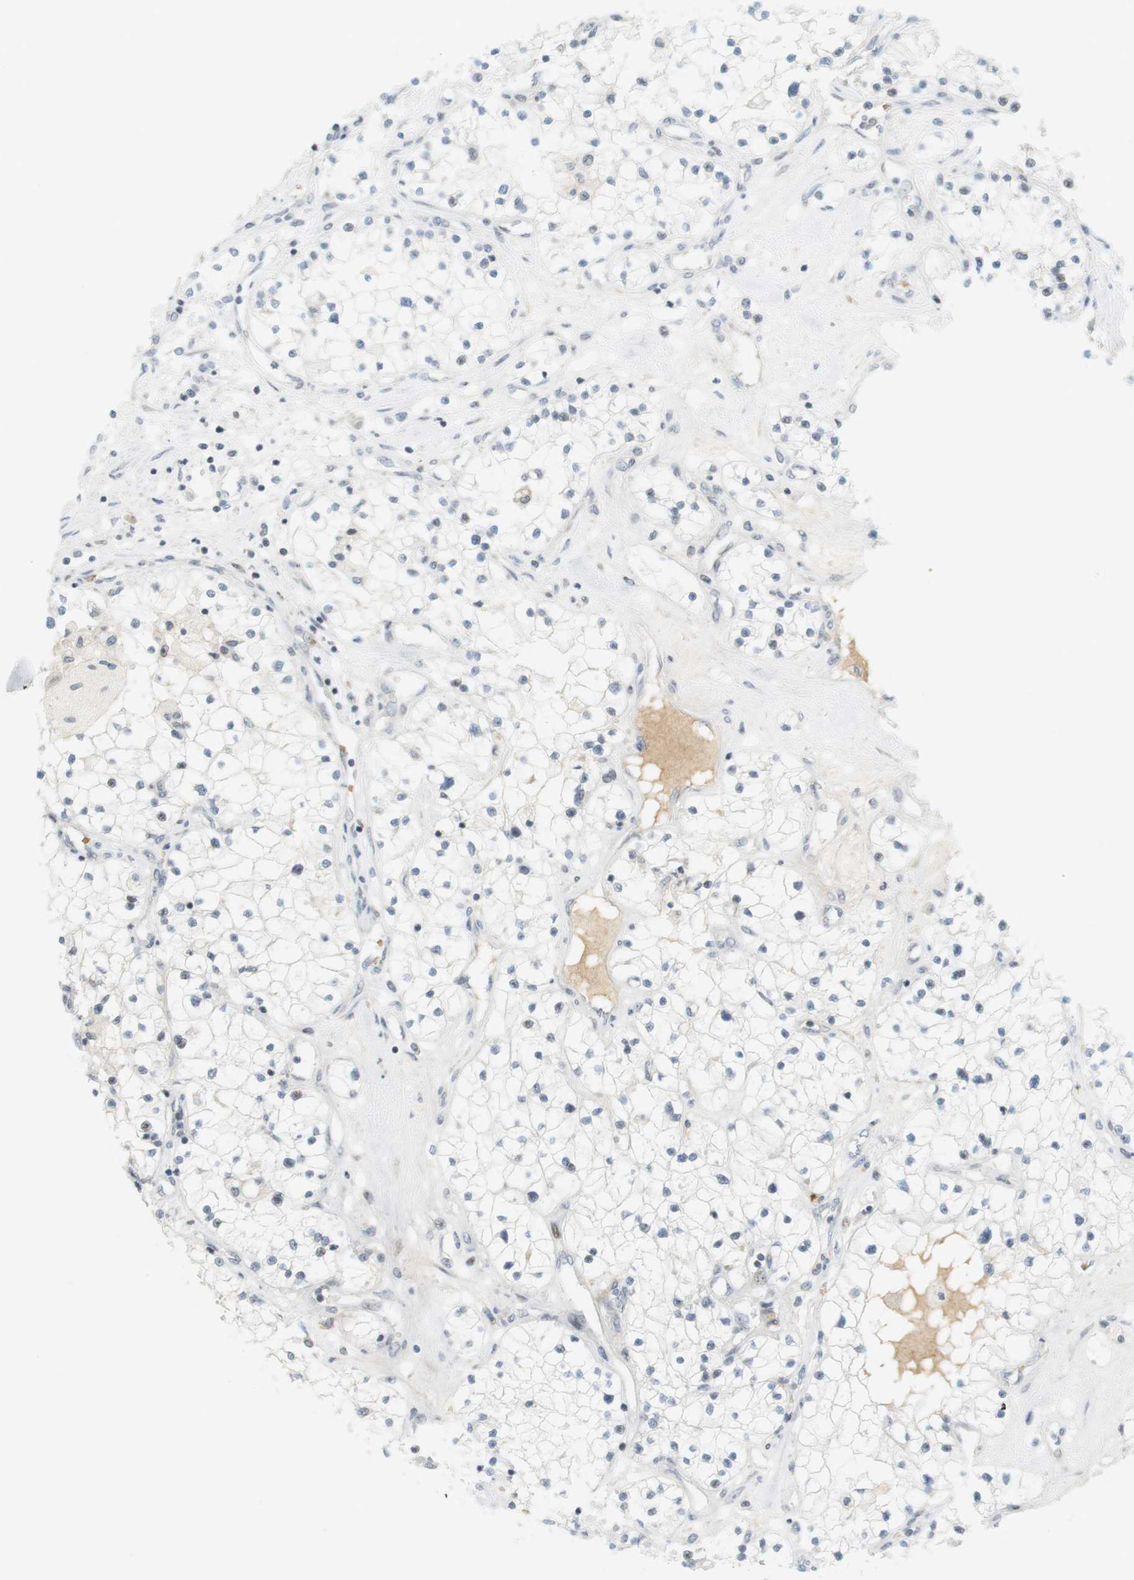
{"staining": {"intensity": "negative", "quantity": "none", "location": "none"}, "tissue": "renal cancer", "cell_type": "Tumor cells", "image_type": "cancer", "snomed": [{"axis": "morphology", "description": "Adenocarcinoma, NOS"}, {"axis": "topography", "description": "Kidney"}], "caption": "The micrograph demonstrates no significant staining in tumor cells of renal adenocarcinoma. (DAB (3,3'-diaminobenzidine) immunohistochemistry visualized using brightfield microscopy, high magnification).", "gene": "DMC1", "patient": {"sex": "male", "age": 68}}